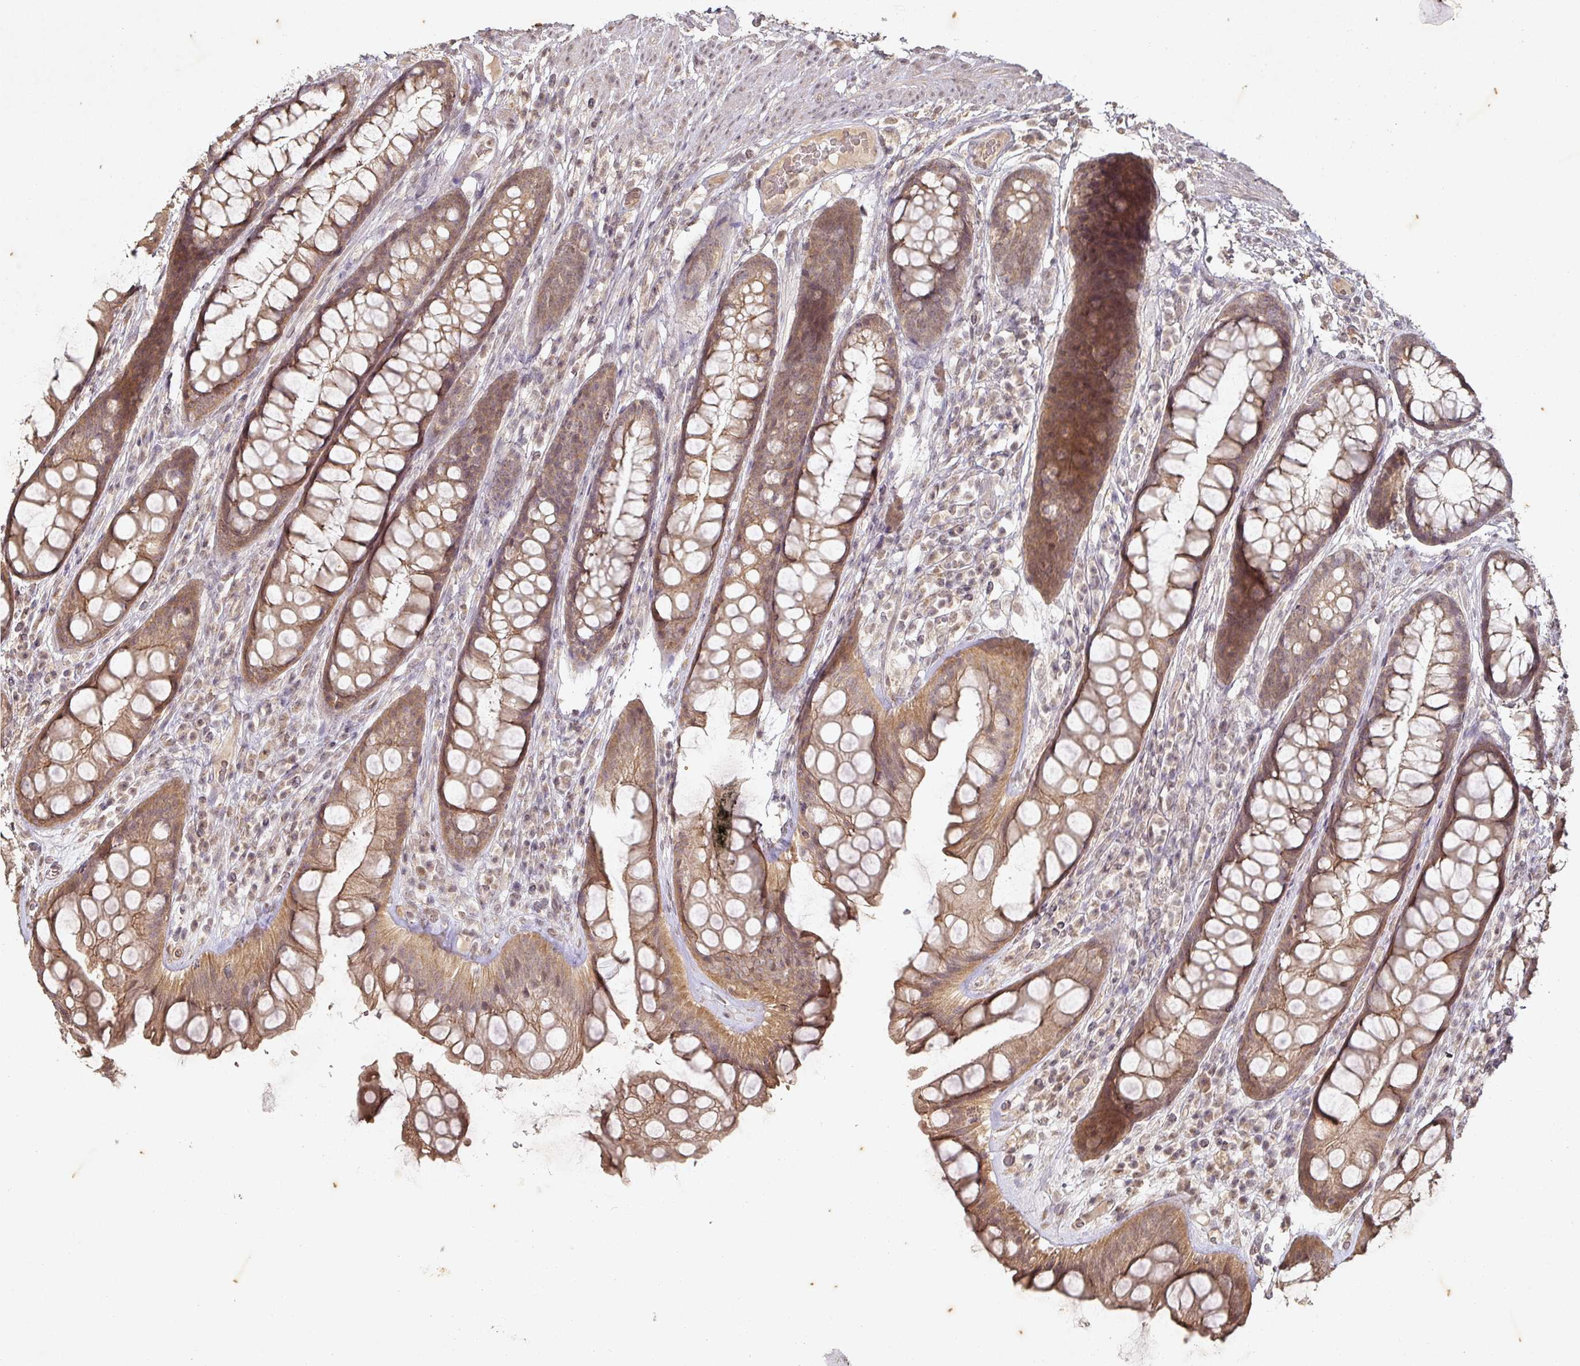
{"staining": {"intensity": "moderate", "quantity": ">75%", "location": "cytoplasmic/membranous"}, "tissue": "rectum", "cell_type": "Glandular cells", "image_type": "normal", "snomed": [{"axis": "morphology", "description": "Normal tissue, NOS"}, {"axis": "topography", "description": "Rectum"}], "caption": "The micrograph displays immunohistochemical staining of normal rectum. There is moderate cytoplasmic/membranous staining is seen in about >75% of glandular cells.", "gene": "CAPN5", "patient": {"sex": "male", "age": 74}}